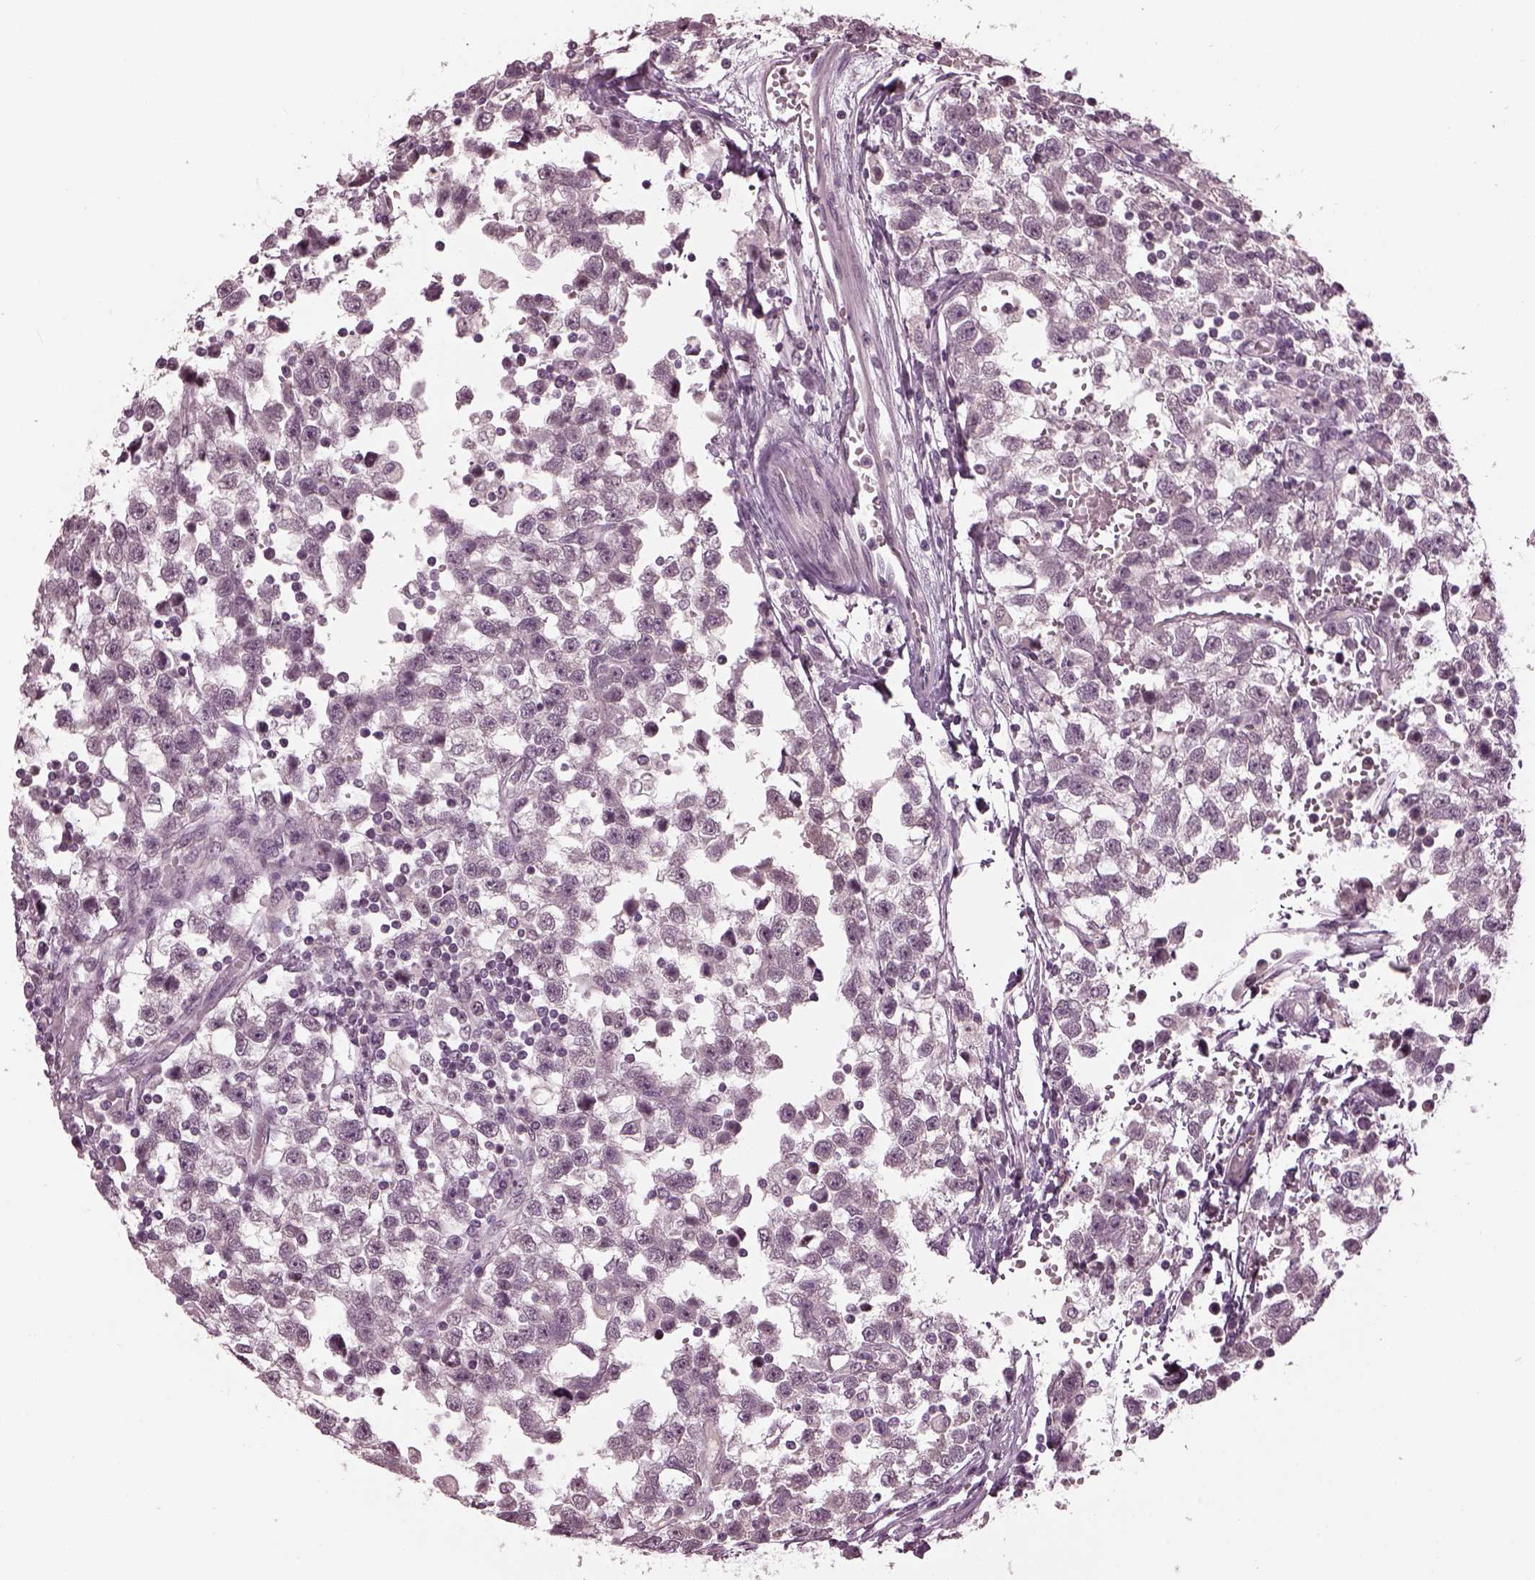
{"staining": {"intensity": "negative", "quantity": "none", "location": "none"}, "tissue": "testis cancer", "cell_type": "Tumor cells", "image_type": "cancer", "snomed": [{"axis": "morphology", "description": "Seminoma, NOS"}, {"axis": "topography", "description": "Testis"}], "caption": "Tumor cells are negative for protein expression in human testis seminoma.", "gene": "CLCN4", "patient": {"sex": "male", "age": 34}}